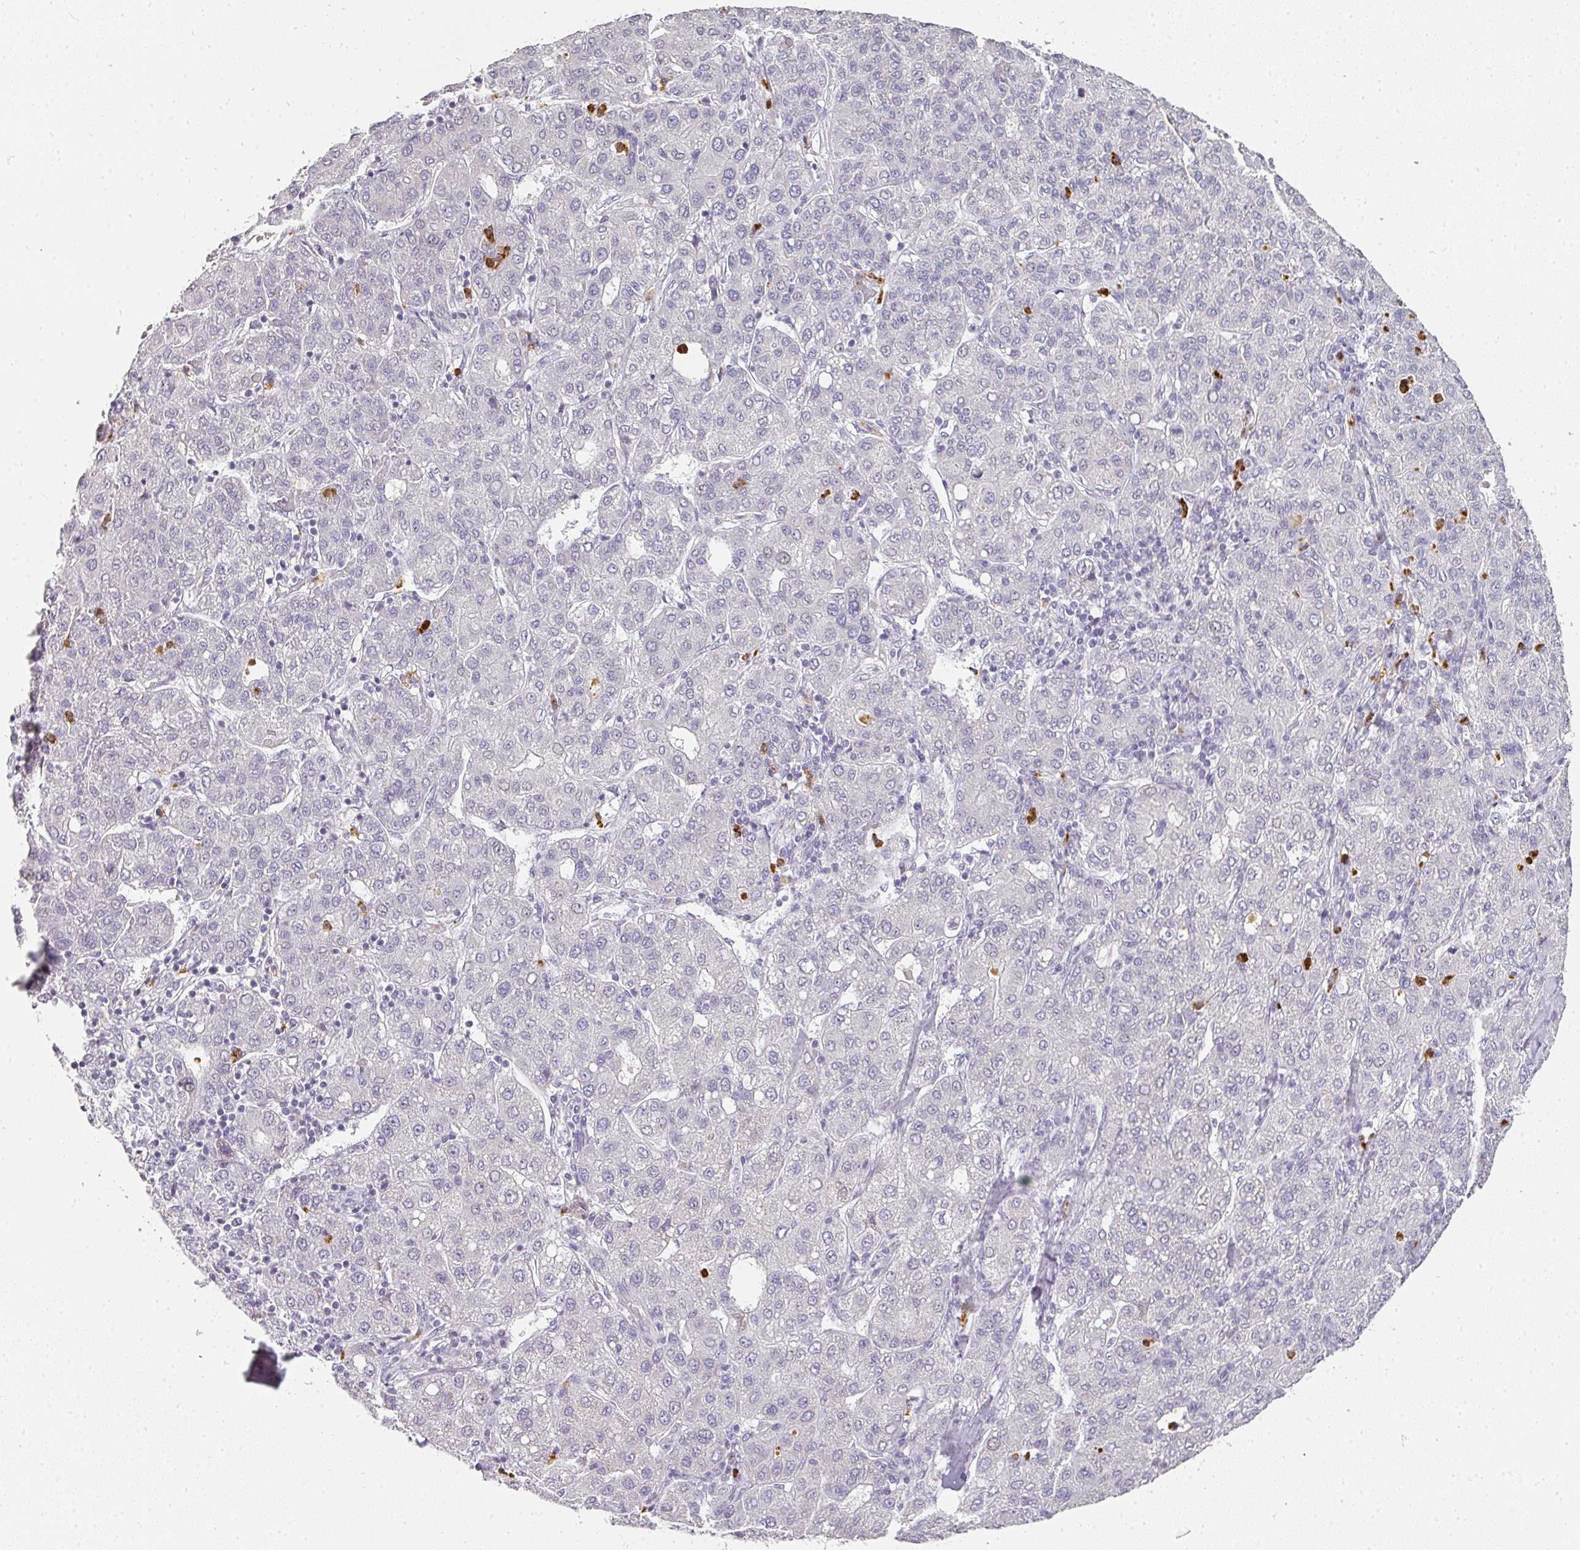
{"staining": {"intensity": "negative", "quantity": "none", "location": "none"}, "tissue": "liver cancer", "cell_type": "Tumor cells", "image_type": "cancer", "snomed": [{"axis": "morphology", "description": "Carcinoma, Hepatocellular, NOS"}, {"axis": "topography", "description": "Liver"}], "caption": "IHC micrograph of human liver cancer stained for a protein (brown), which shows no expression in tumor cells.", "gene": "CAMP", "patient": {"sex": "male", "age": 65}}